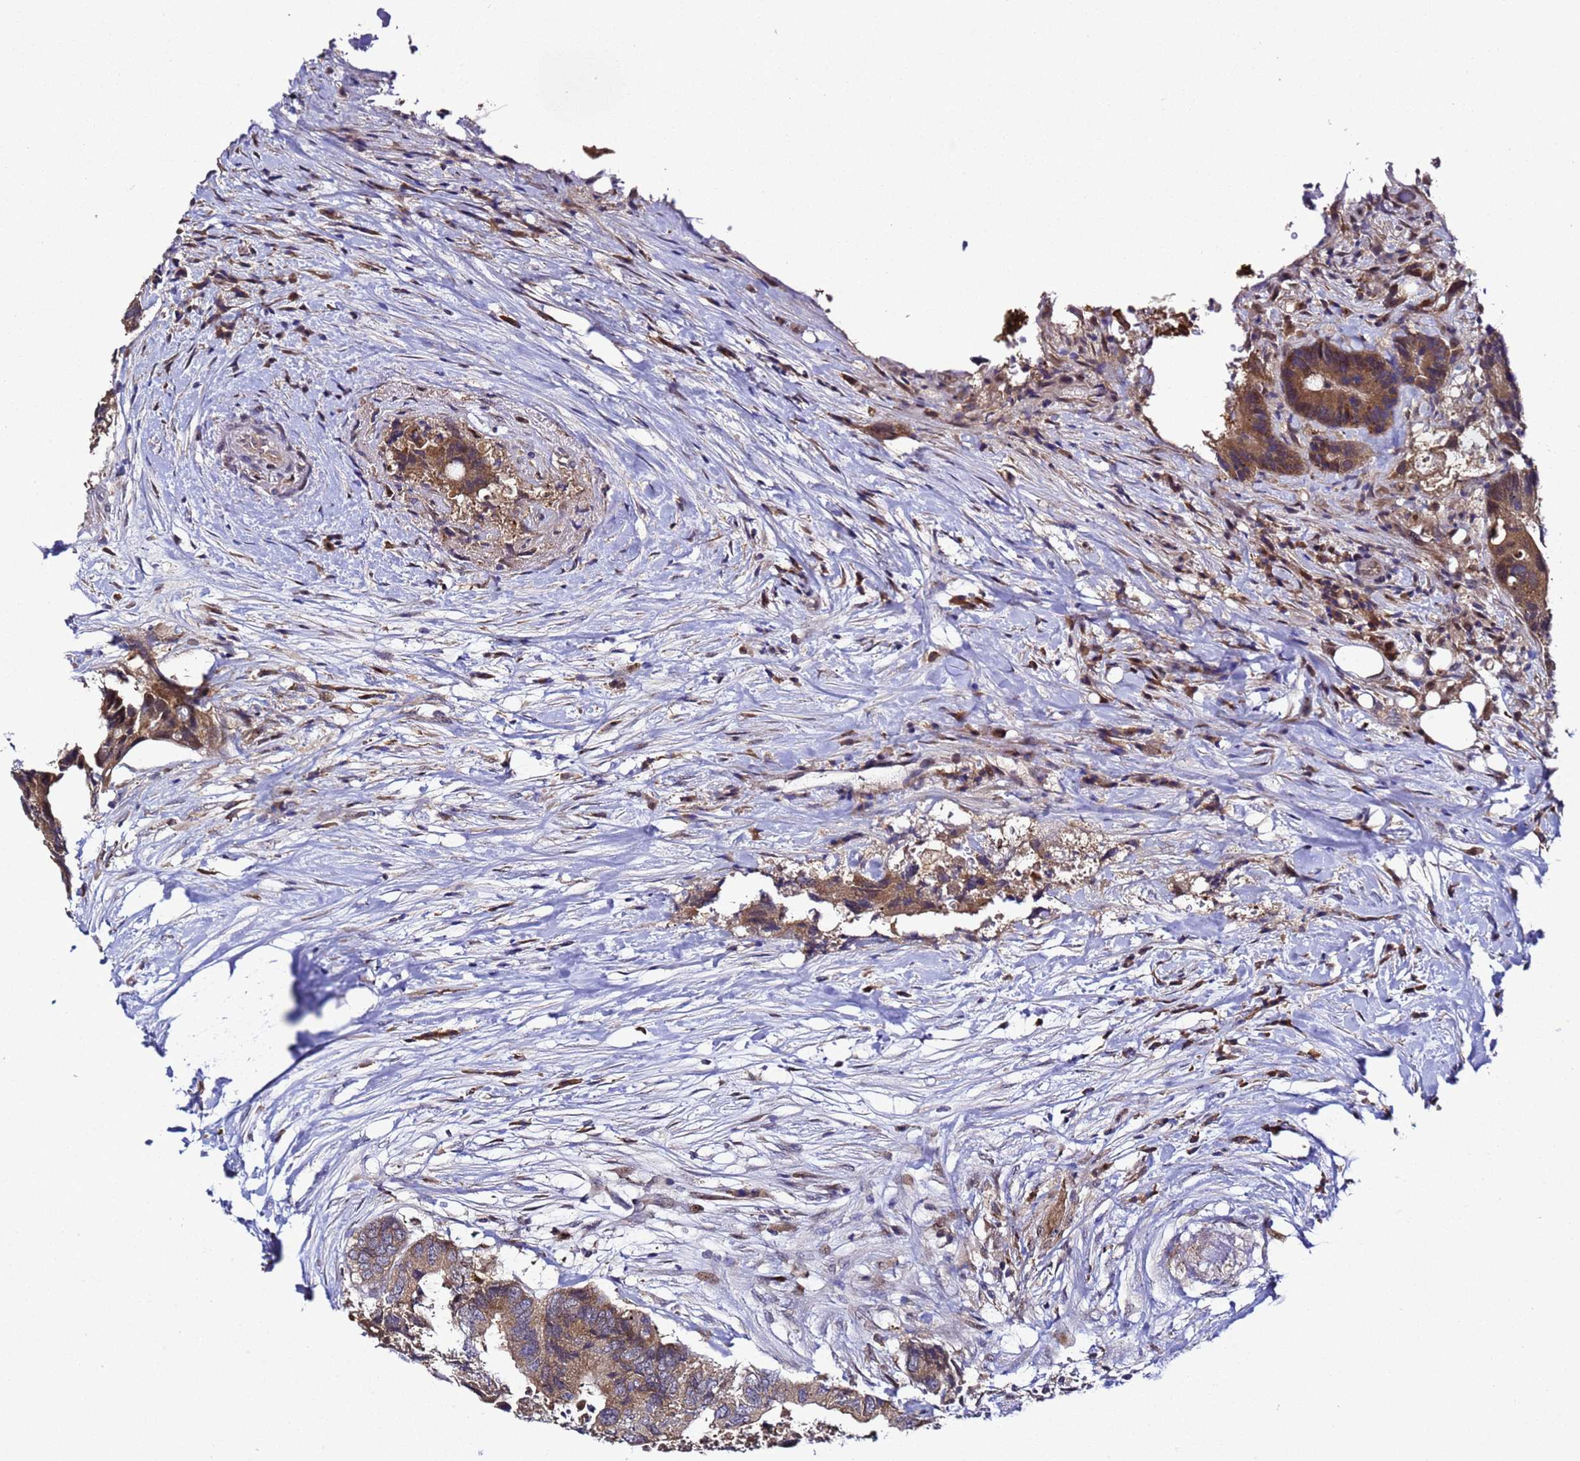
{"staining": {"intensity": "moderate", "quantity": ">75%", "location": "cytoplasmic/membranous"}, "tissue": "colorectal cancer", "cell_type": "Tumor cells", "image_type": "cancer", "snomed": [{"axis": "morphology", "description": "Adenocarcinoma, NOS"}, {"axis": "topography", "description": "Colon"}], "caption": "Protein staining of adenocarcinoma (colorectal) tissue displays moderate cytoplasmic/membranous positivity in approximately >75% of tumor cells. Nuclei are stained in blue.", "gene": "ALG3", "patient": {"sex": "male", "age": 71}}